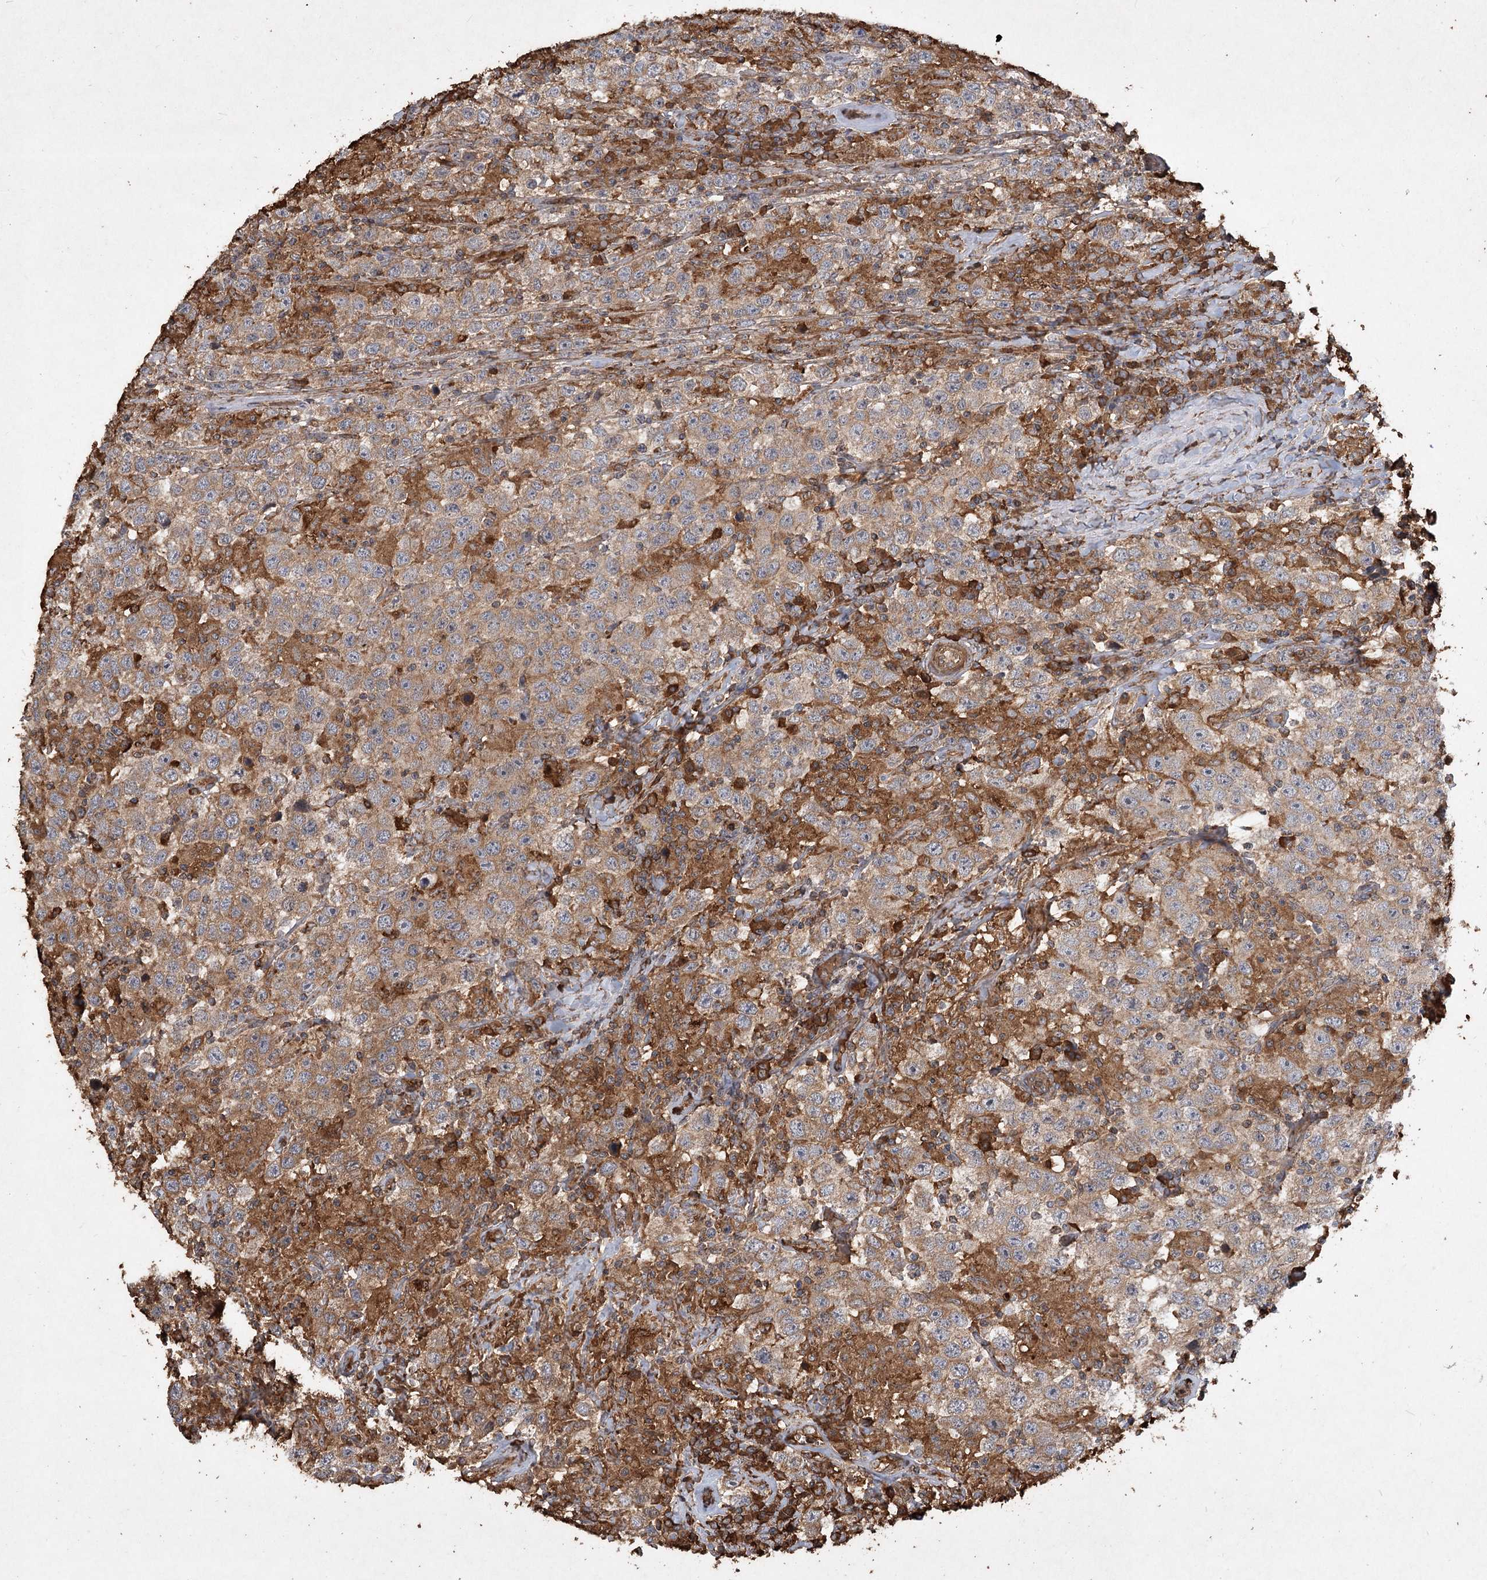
{"staining": {"intensity": "moderate", "quantity": ">75%", "location": "cytoplasmic/membranous"}, "tissue": "testis cancer", "cell_type": "Tumor cells", "image_type": "cancer", "snomed": [{"axis": "morphology", "description": "Seminoma, NOS"}, {"axis": "topography", "description": "Testis"}], "caption": "Immunohistochemistry photomicrograph of testis cancer stained for a protein (brown), which exhibits medium levels of moderate cytoplasmic/membranous staining in about >75% of tumor cells.", "gene": "PIK3C2A", "patient": {"sex": "male", "age": 41}}